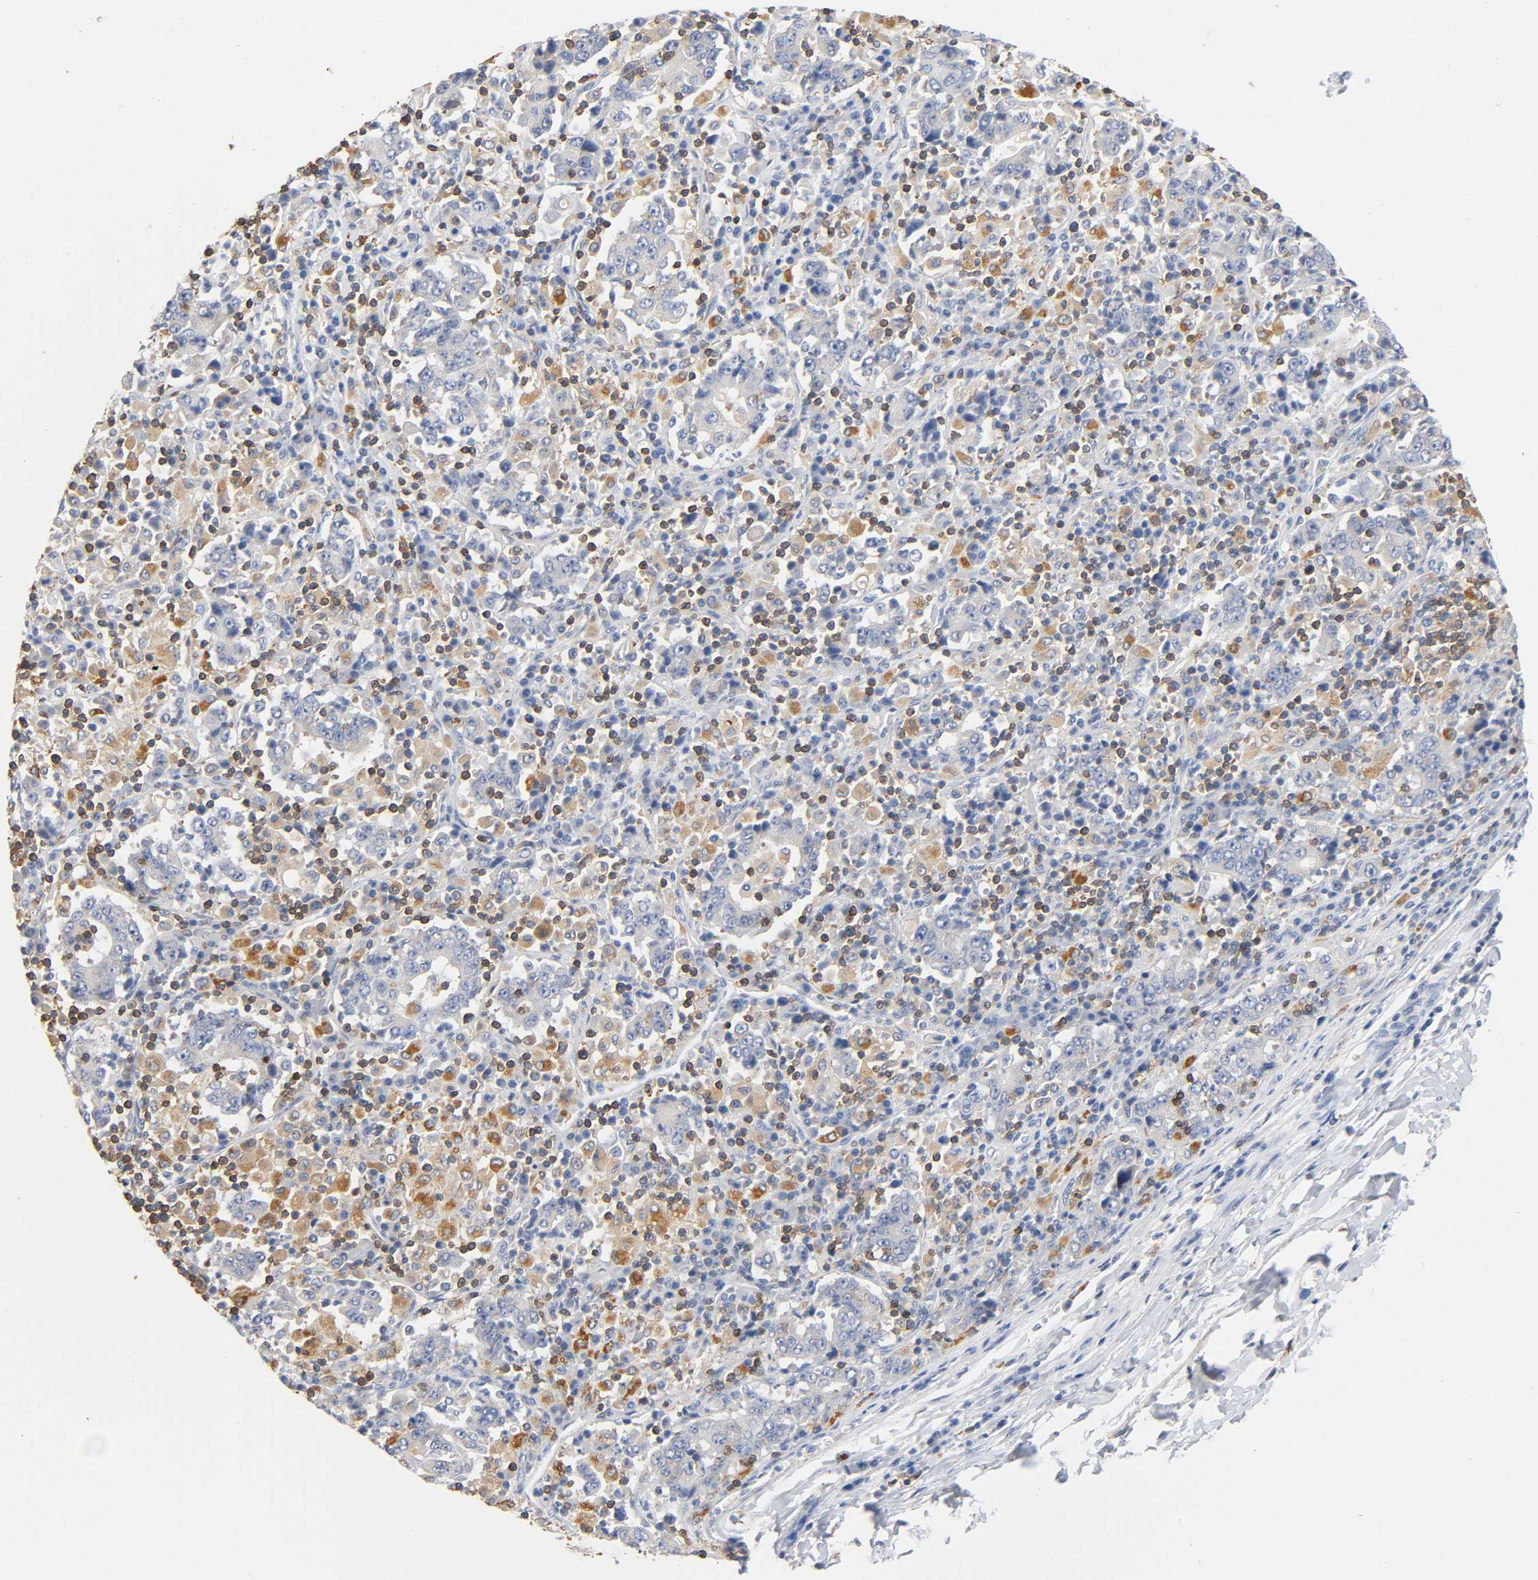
{"staining": {"intensity": "negative", "quantity": "none", "location": "none"}, "tissue": "stomach cancer", "cell_type": "Tumor cells", "image_type": "cancer", "snomed": [{"axis": "morphology", "description": "Normal tissue, NOS"}, {"axis": "morphology", "description": "Adenocarcinoma, NOS"}, {"axis": "topography", "description": "Stomach, upper"}, {"axis": "topography", "description": "Stomach"}], "caption": "This is an IHC photomicrograph of human stomach cancer. There is no expression in tumor cells.", "gene": "UCKL1", "patient": {"sex": "male", "age": 59}}